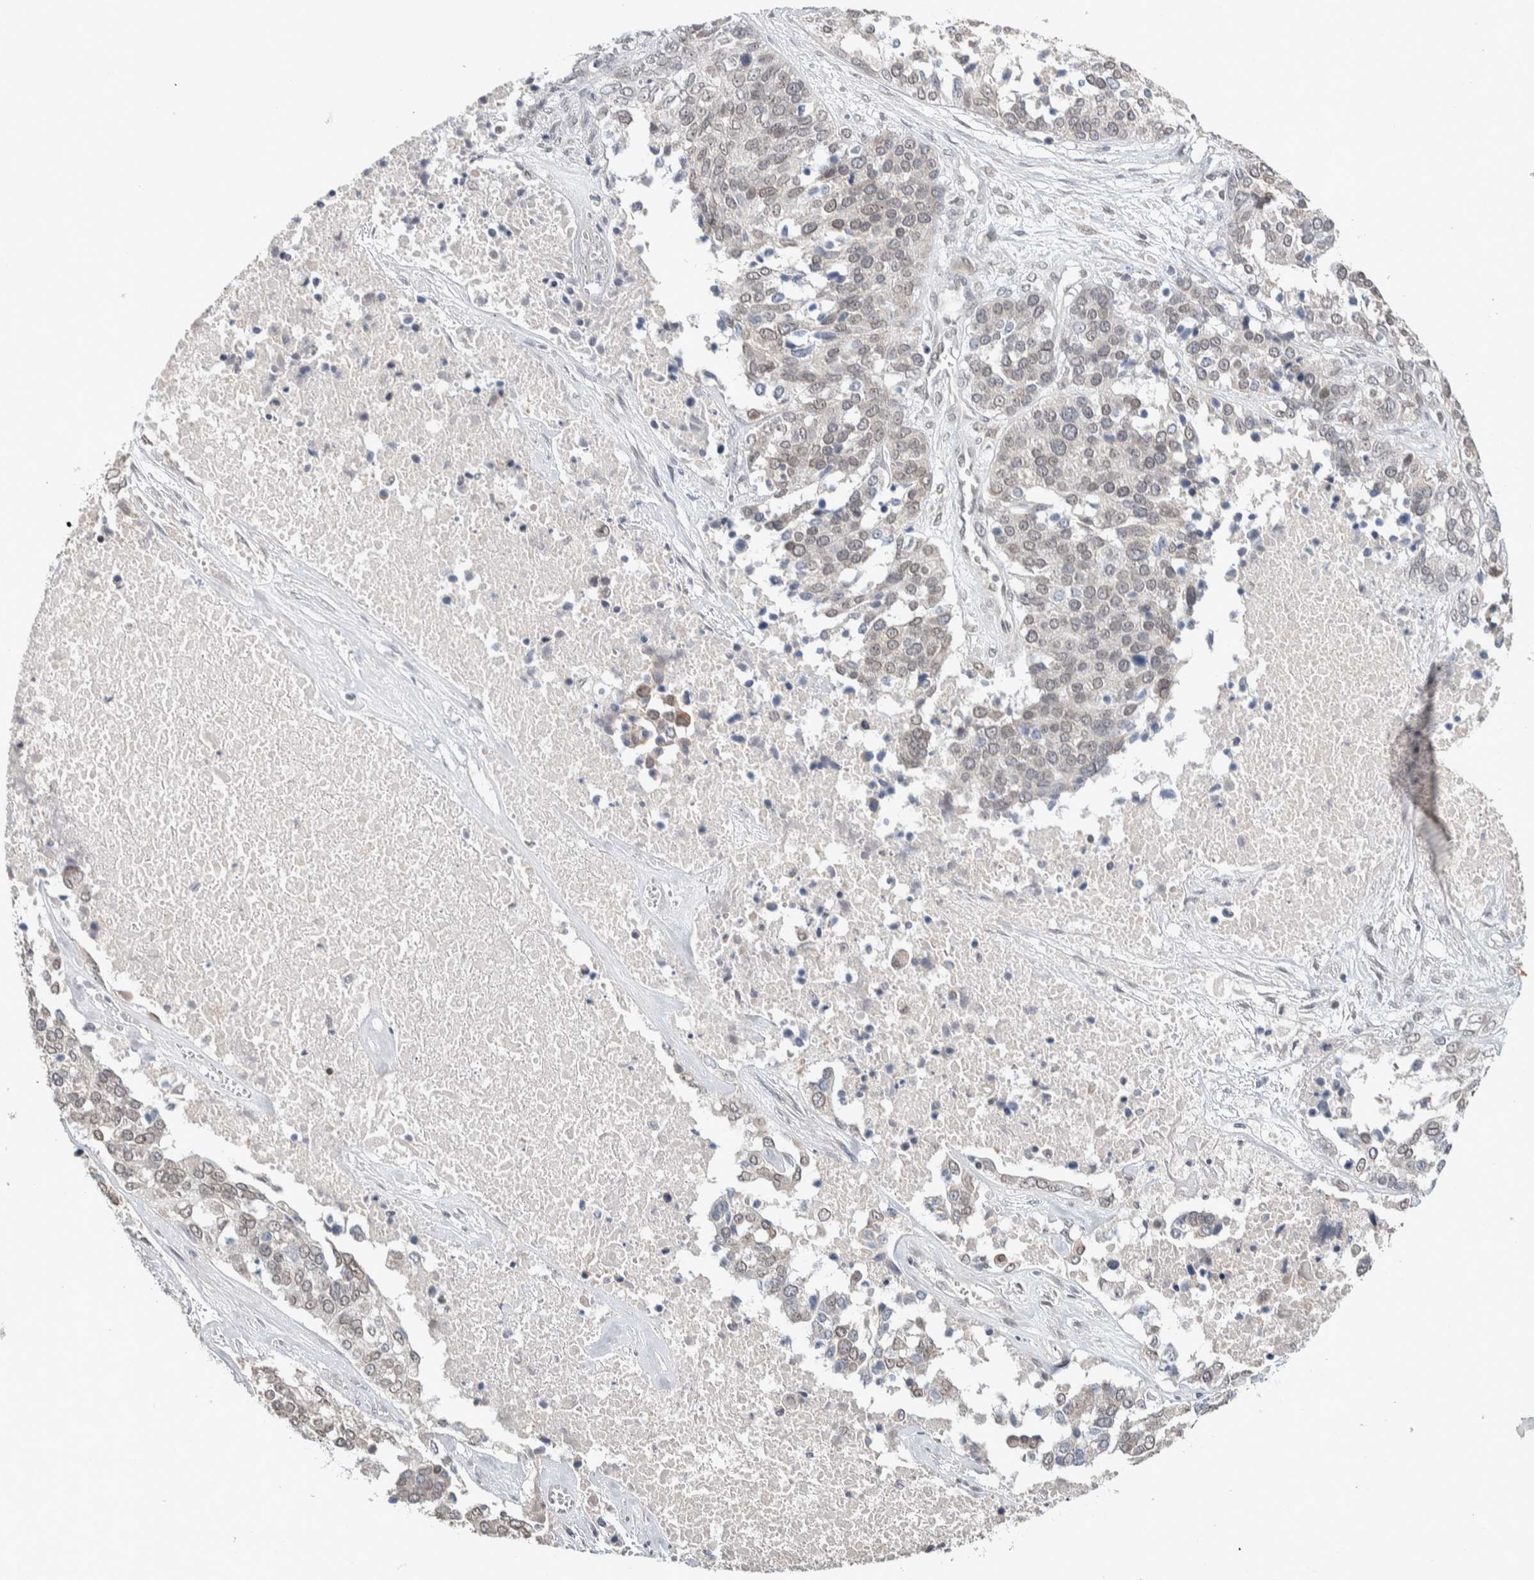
{"staining": {"intensity": "weak", "quantity": ">75%", "location": "cytoplasmic/membranous,nuclear"}, "tissue": "ovarian cancer", "cell_type": "Tumor cells", "image_type": "cancer", "snomed": [{"axis": "morphology", "description": "Cystadenocarcinoma, serous, NOS"}, {"axis": "topography", "description": "Ovary"}], "caption": "Tumor cells demonstrate low levels of weak cytoplasmic/membranous and nuclear expression in about >75% of cells in ovarian cancer.", "gene": "CRAT", "patient": {"sex": "female", "age": 44}}